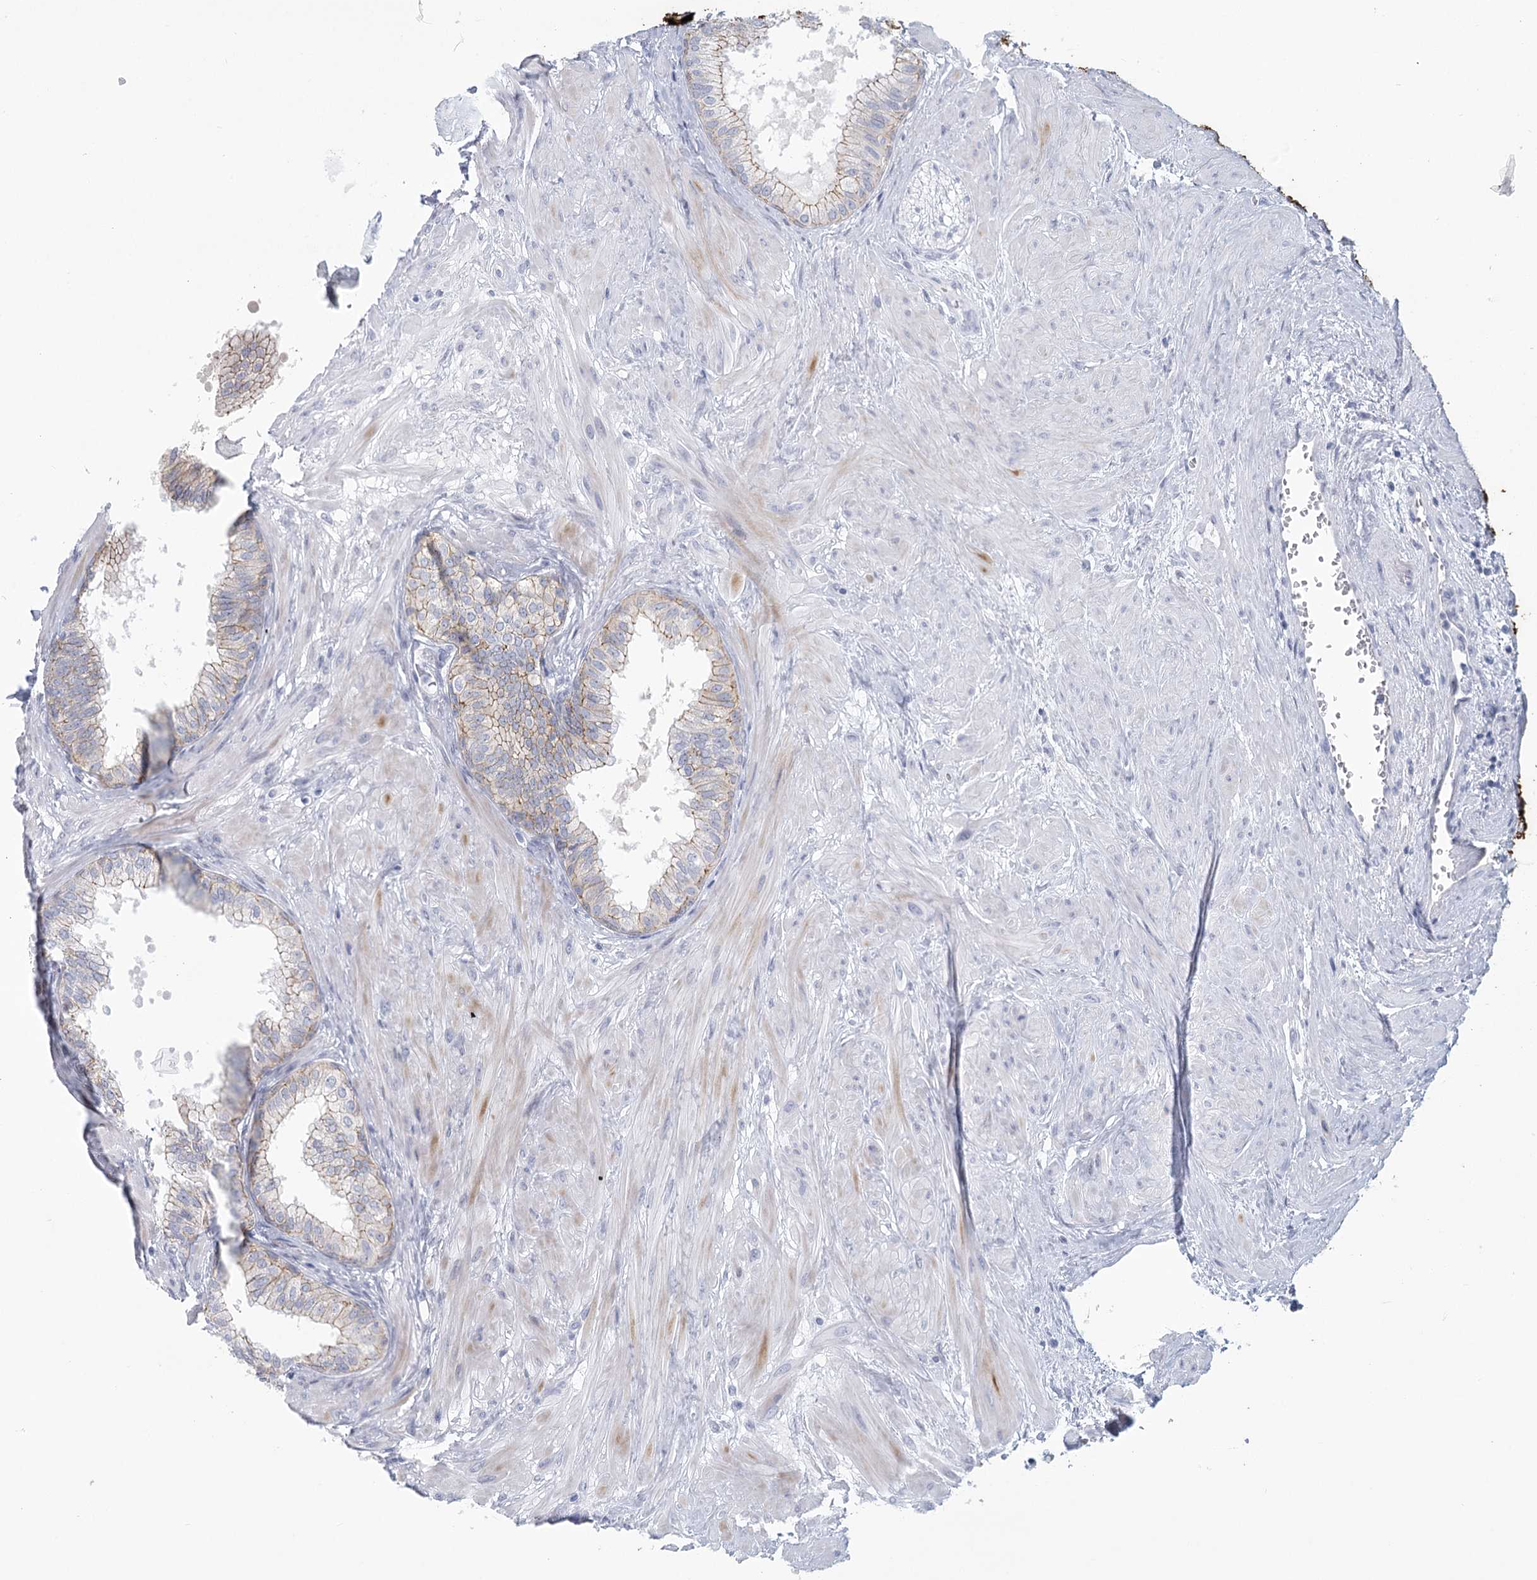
{"staining": {"intensity": "moderate", "quantity": "25%-75%", "location": "cytoplasmic/membranous"}, "tissue": "prostate", "cell_type": "Glandular cells", "image_type": "normal", "snomed": [{"axis": "morphology", "description": "Normal tissue, NOS"}, {"axis": "topography", "description": "Prostate"}], "caption": "A histopathology image of prostate stained for a protein displays moderate cytoplasmic/membranous brown staining in glandular cells. The protein is stained brown, and the nuclei are stained in blue (DAB (3,3'-diaminobenzidine) IHC with brightfield microscopy, high magnification).", "gene": "WNT8B", "patient": {"sex": "male", "age": 60}}